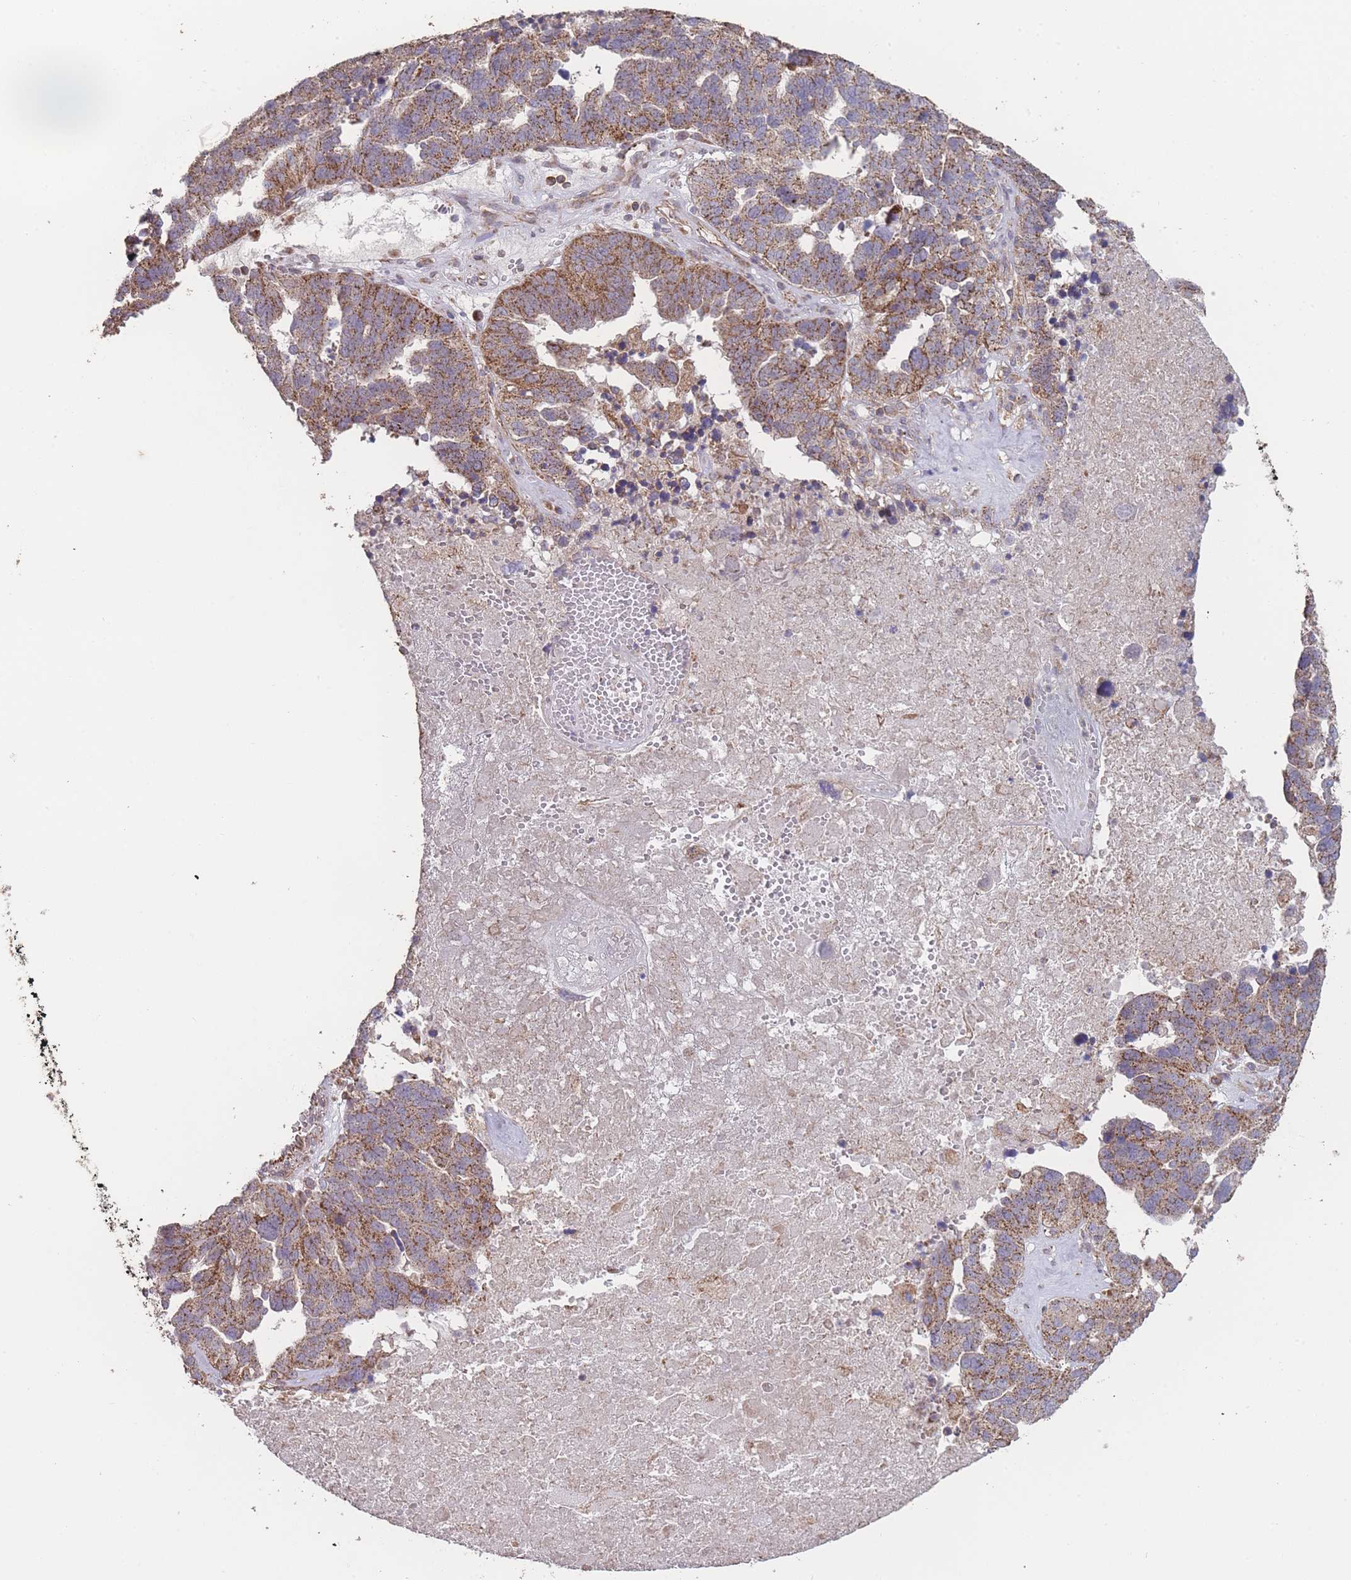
{"staining": {"intensity": "moderate", "quantity": ">75%", "location": "cytoplasmic/membranous"}, "tissue": "ovarian cancer", "cell_type": "Tumor cells", "image_type": "cancer", "snomed": [{"axis": "morphology", "description": "Cystadenocarcinoma, serous, NOS"}, {"axis": "topography", "description": "Ovary"}], "caption": "Brown immunohistochemical staining in serous cystadenocarcinoma (ovarian) displays moderate cytoplasmic/membranous positivity in approximately >75% of tumor cells.", "gene": "PXMP4", "patient": {"sex": "female", "age": 59}}